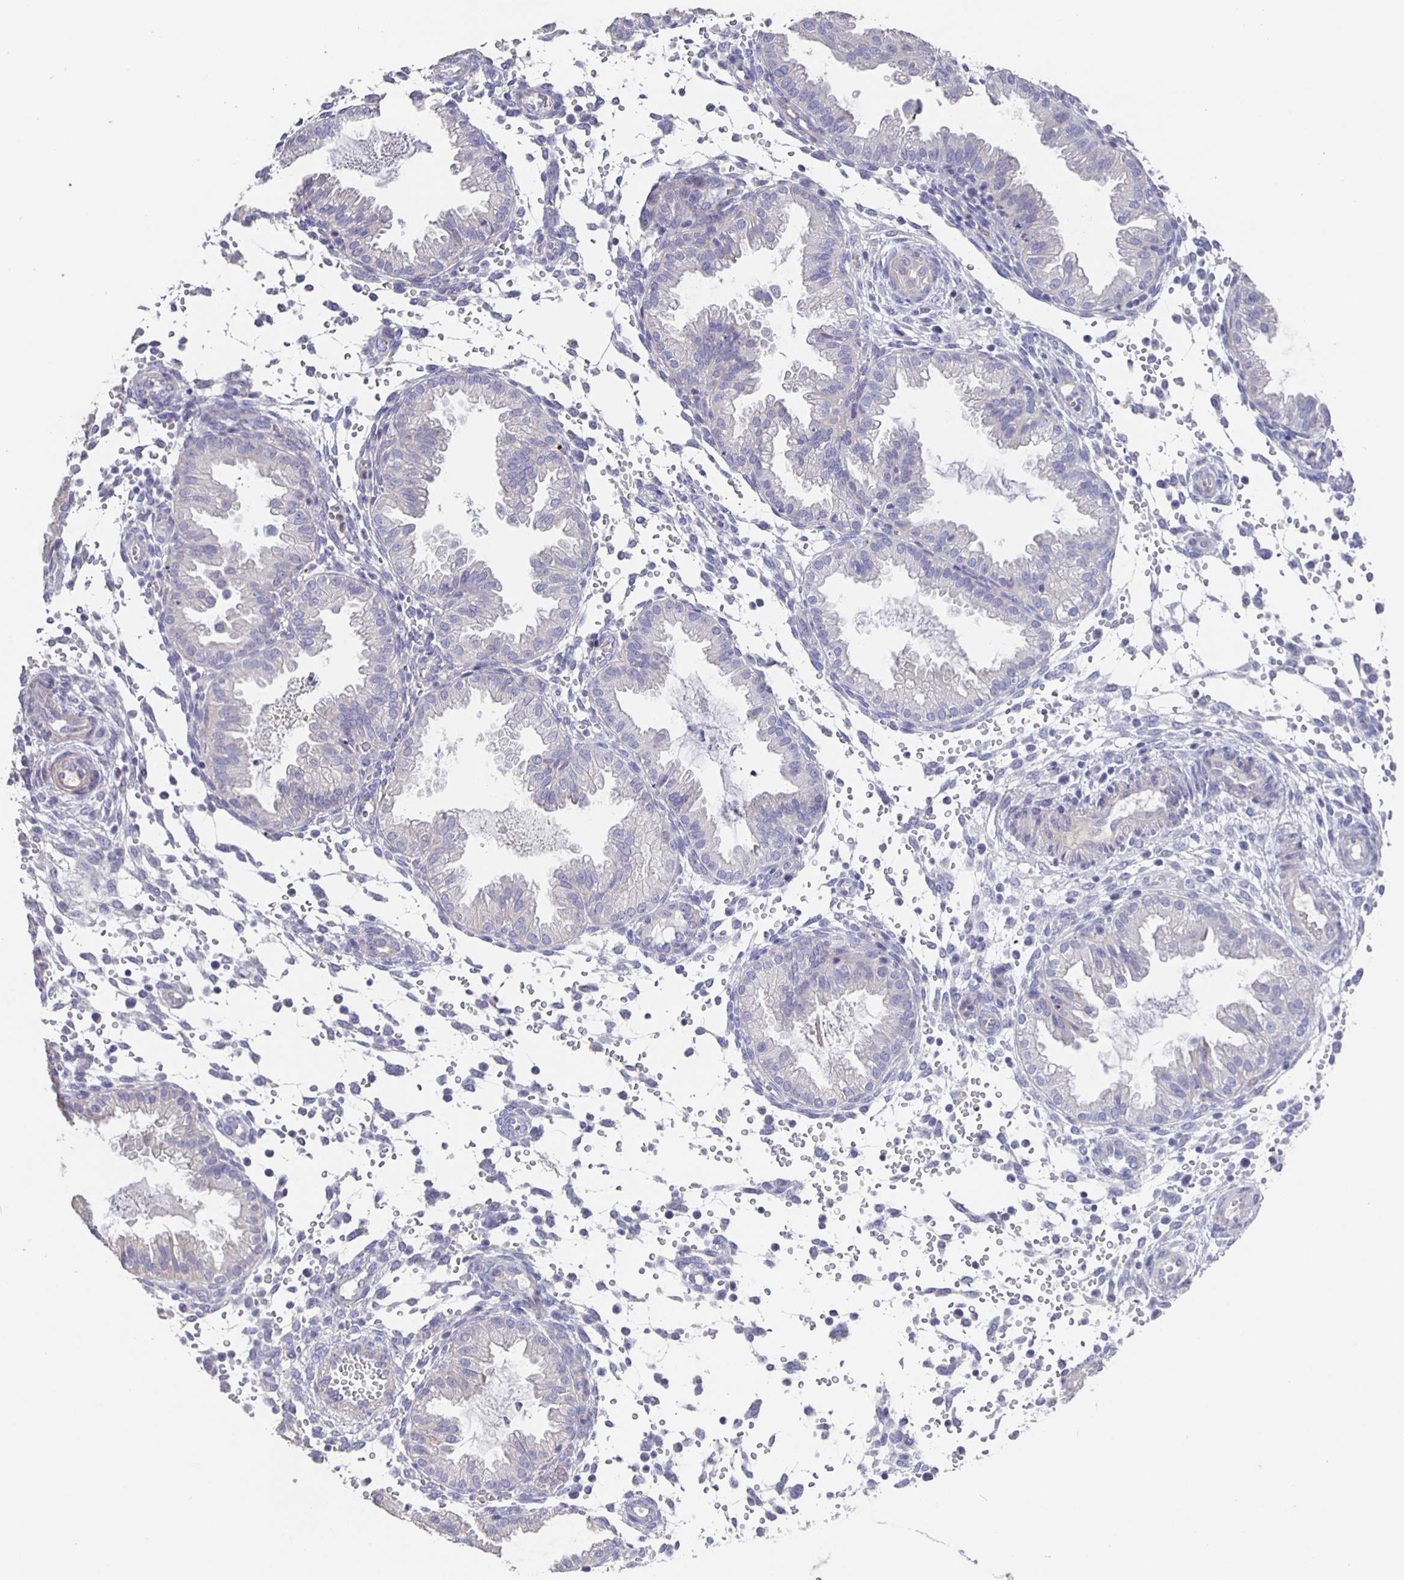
{"staining": {"intensity": "negative", "quantity": "none", "location": "none"}, "tissue": "endometrium", "cell_type": "Cells in endometrial stroma", "image_type": "normal", "snomed": [{"axis": "morphology", "description": "Normal tissue, NOS"}, {"axis": "topography", "description": "Endometrium"}], "caption": "Endometrium was stained to show a protein in brown. There is no significant expression in cells in endometrial stroma. (Brightfield microscopy of DAB (3,3'-diaminobenzidine) immunohistochemistry at high magnification).", "gene": "CFAP74", "patient": {"sex": "female", "age": 33}}